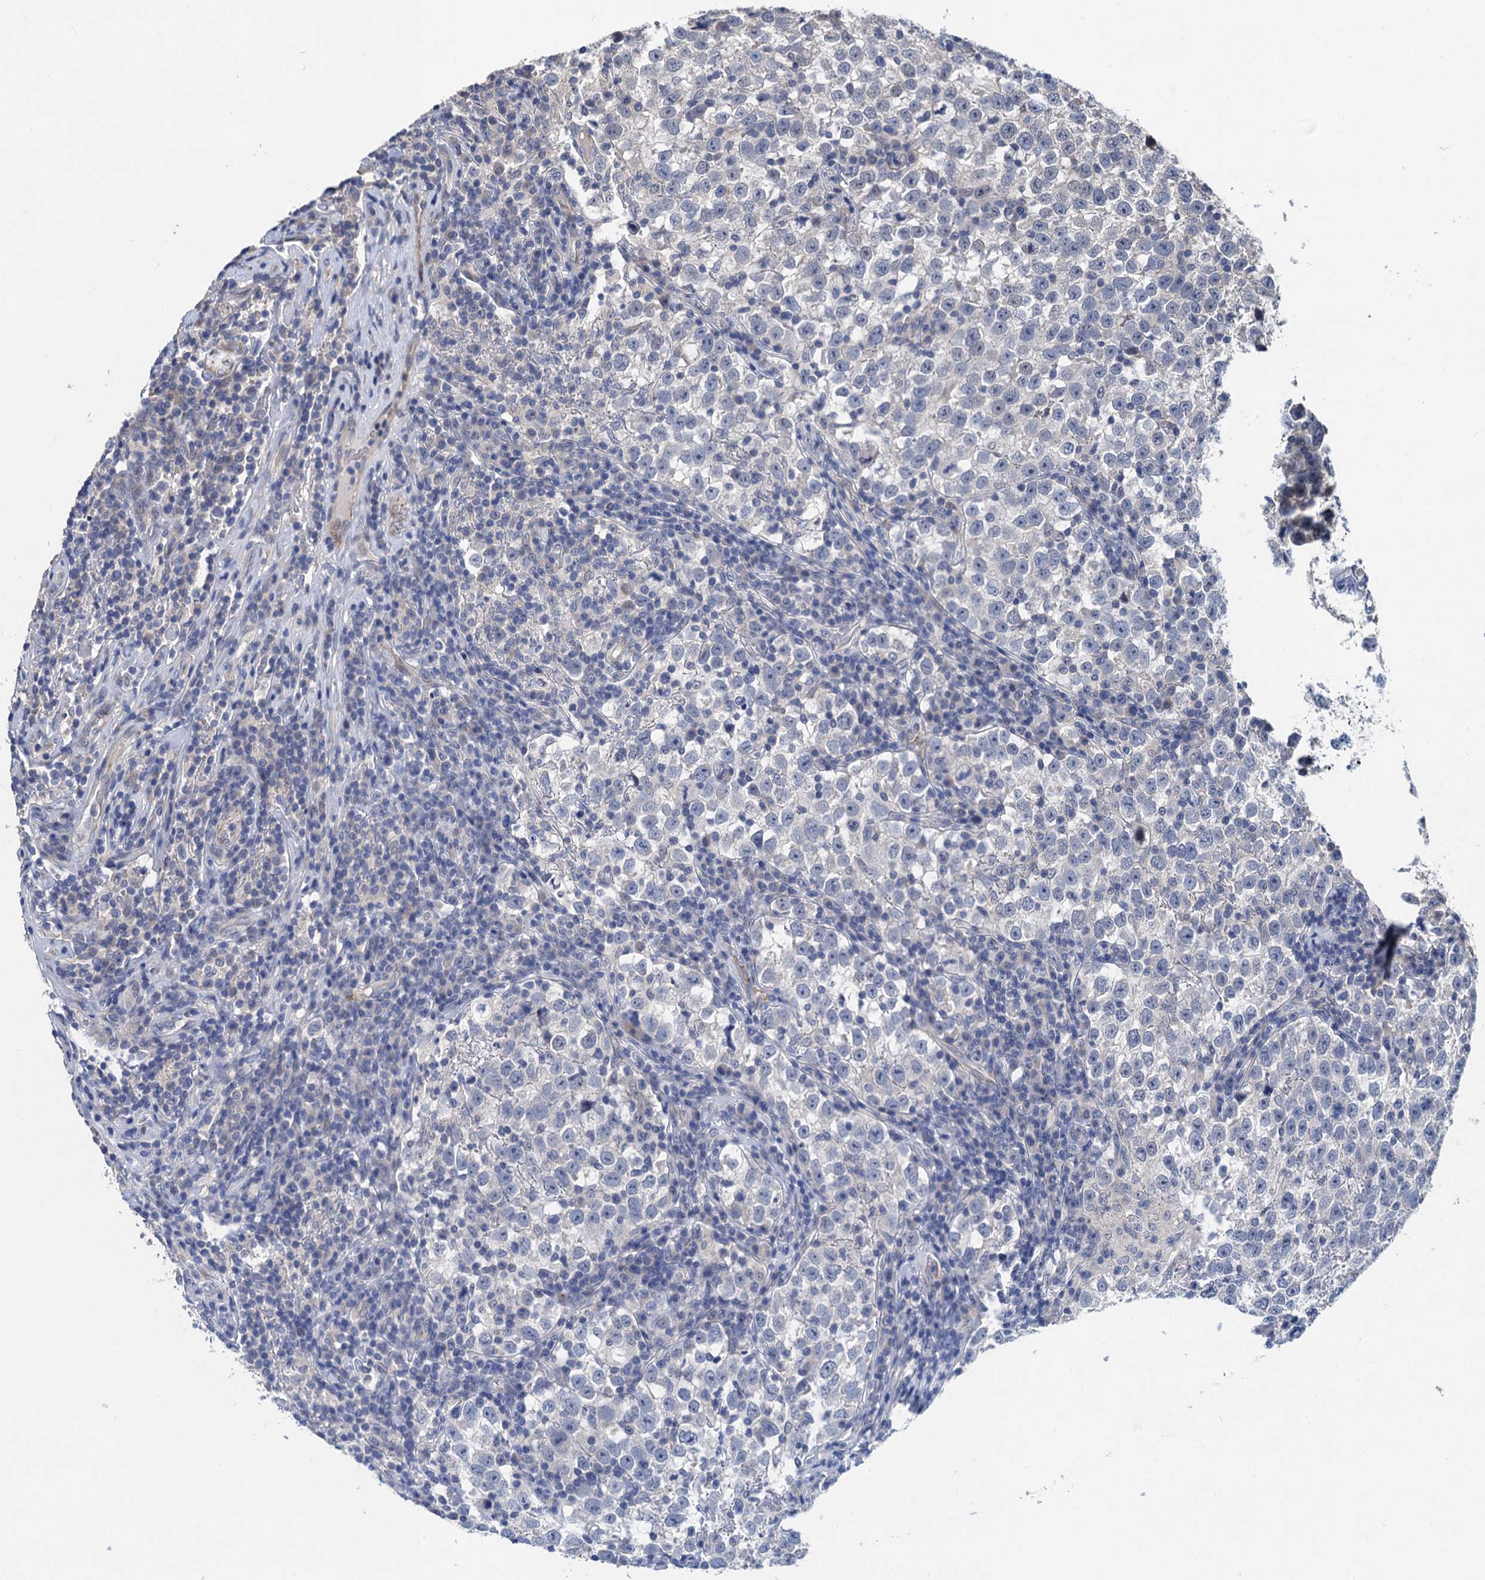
{"staining": {"intensity": "negative", "quantity": "none", "location": "none"}, "tissue": "testis cancer", "cell_type": "Tumor cells", "image_type": "cancer", "snomed": [{"axis": "morphology", "description": "Normal tissue, NOS"}, {"axis": "morphology", "description": "Seminoma, NOS"}, {"axis": "topography", "description": "Testis"}], "caption": "An immunohistochemistry histopathology image of testis cancer is shown. There is no staining in tumor cells of testis cancer.", "gene": "TRAF7", "patient": {"sex": "male", "age": 43}}